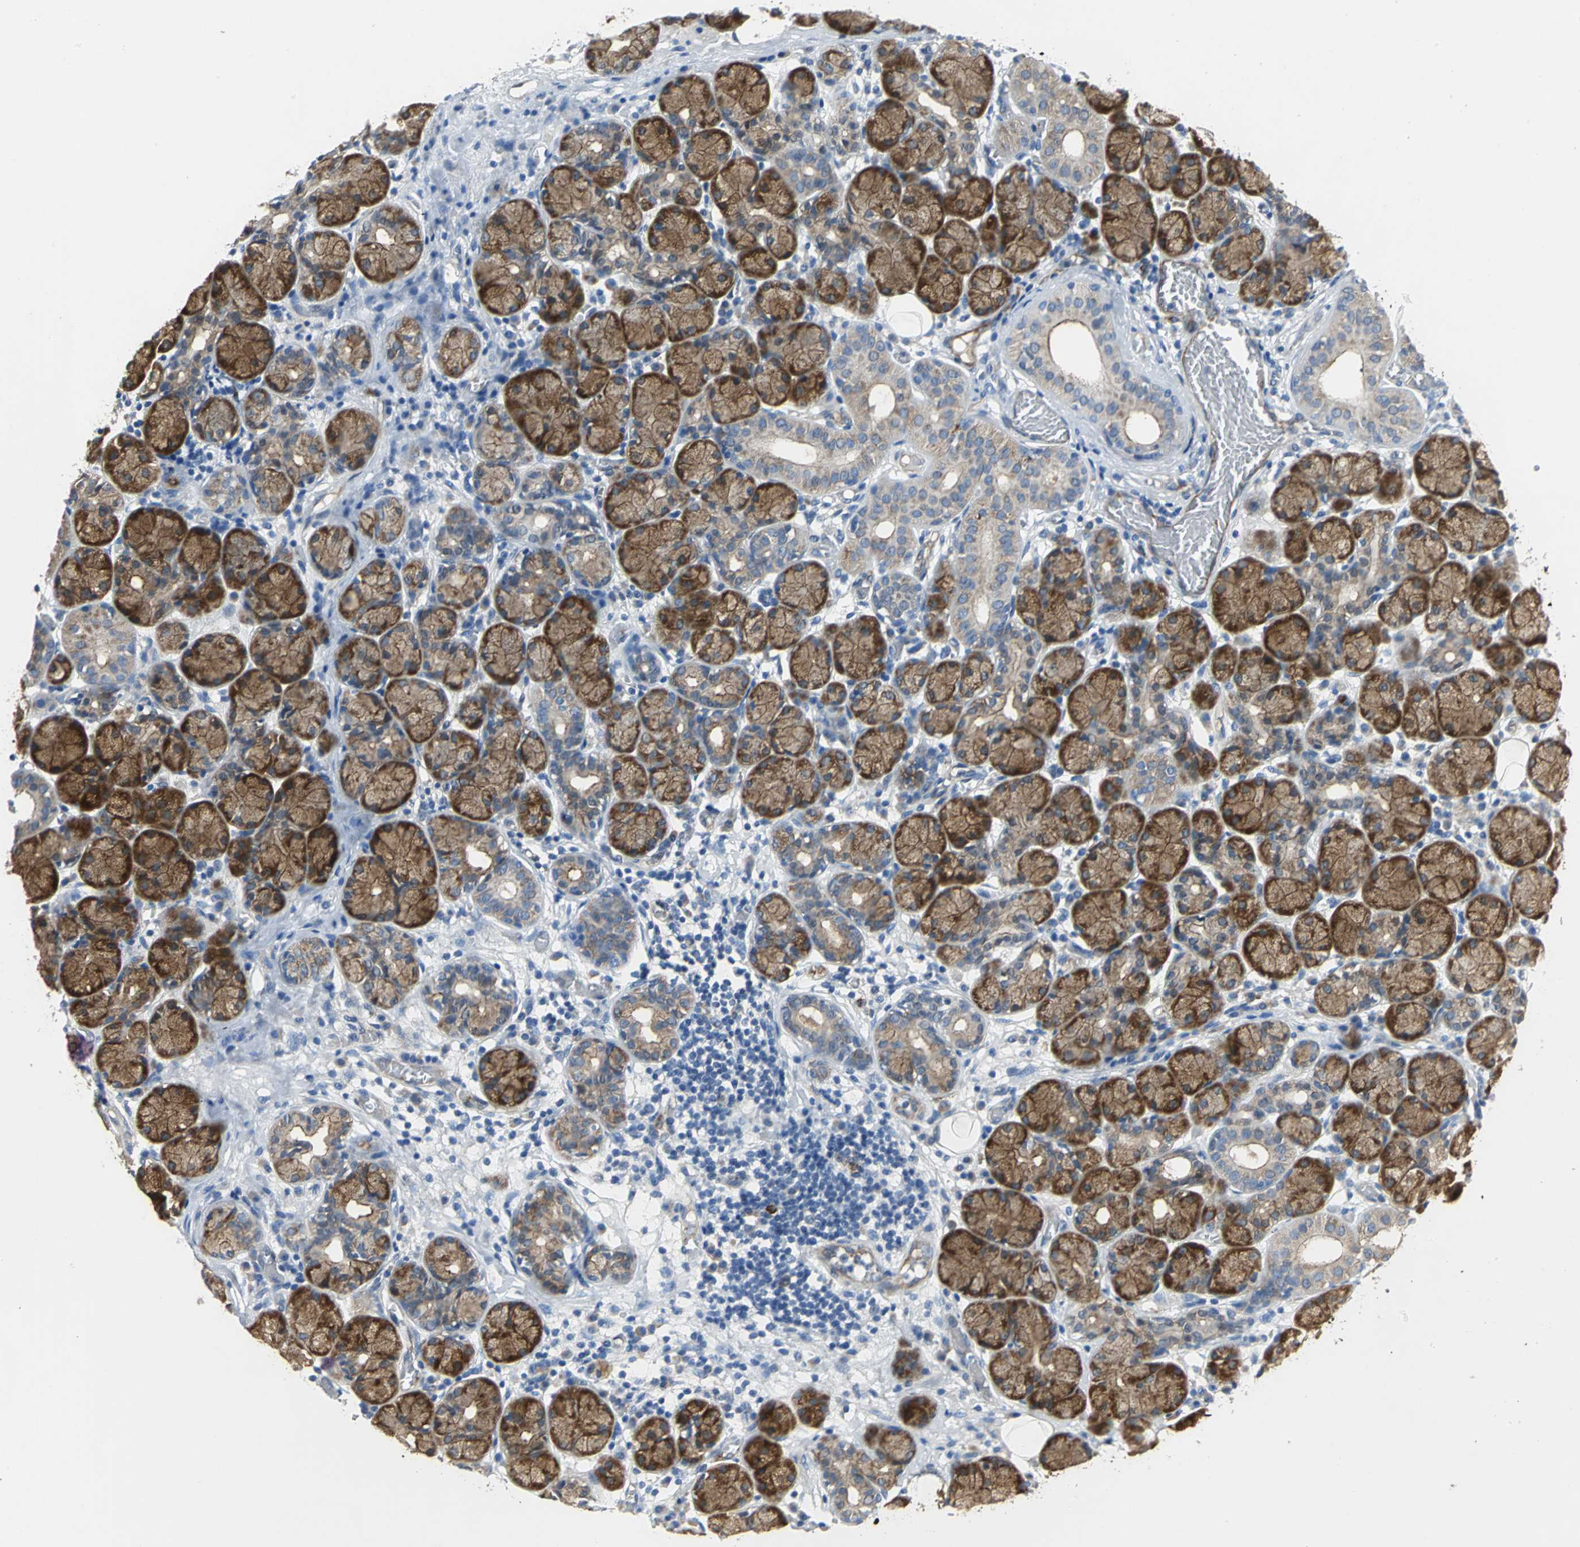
{"staining": {"intensity": "strong", "quantity": "25%-75%", "location": "cytoplasmic/membranous,nuclear"}, "tissue": "salivary gland", "cell_type": "Glandular cells", "image_type": "normal", "snomed": [{"axis": "morphology", "description": "Normal tissue, NOS"}, {"axis": "topography", "description": "Salivary gland"}], "caption": "A photomicrograph of salivary gland stained for a protein demonstrates strong cytoplasmic/membranous,nuclear brown staining in glandular cells. (Brightfield microscopy of DAB IHC at high magnification).", "gene": "ENSG00000285130", "patient": {"sex": "female", "age": 24}}